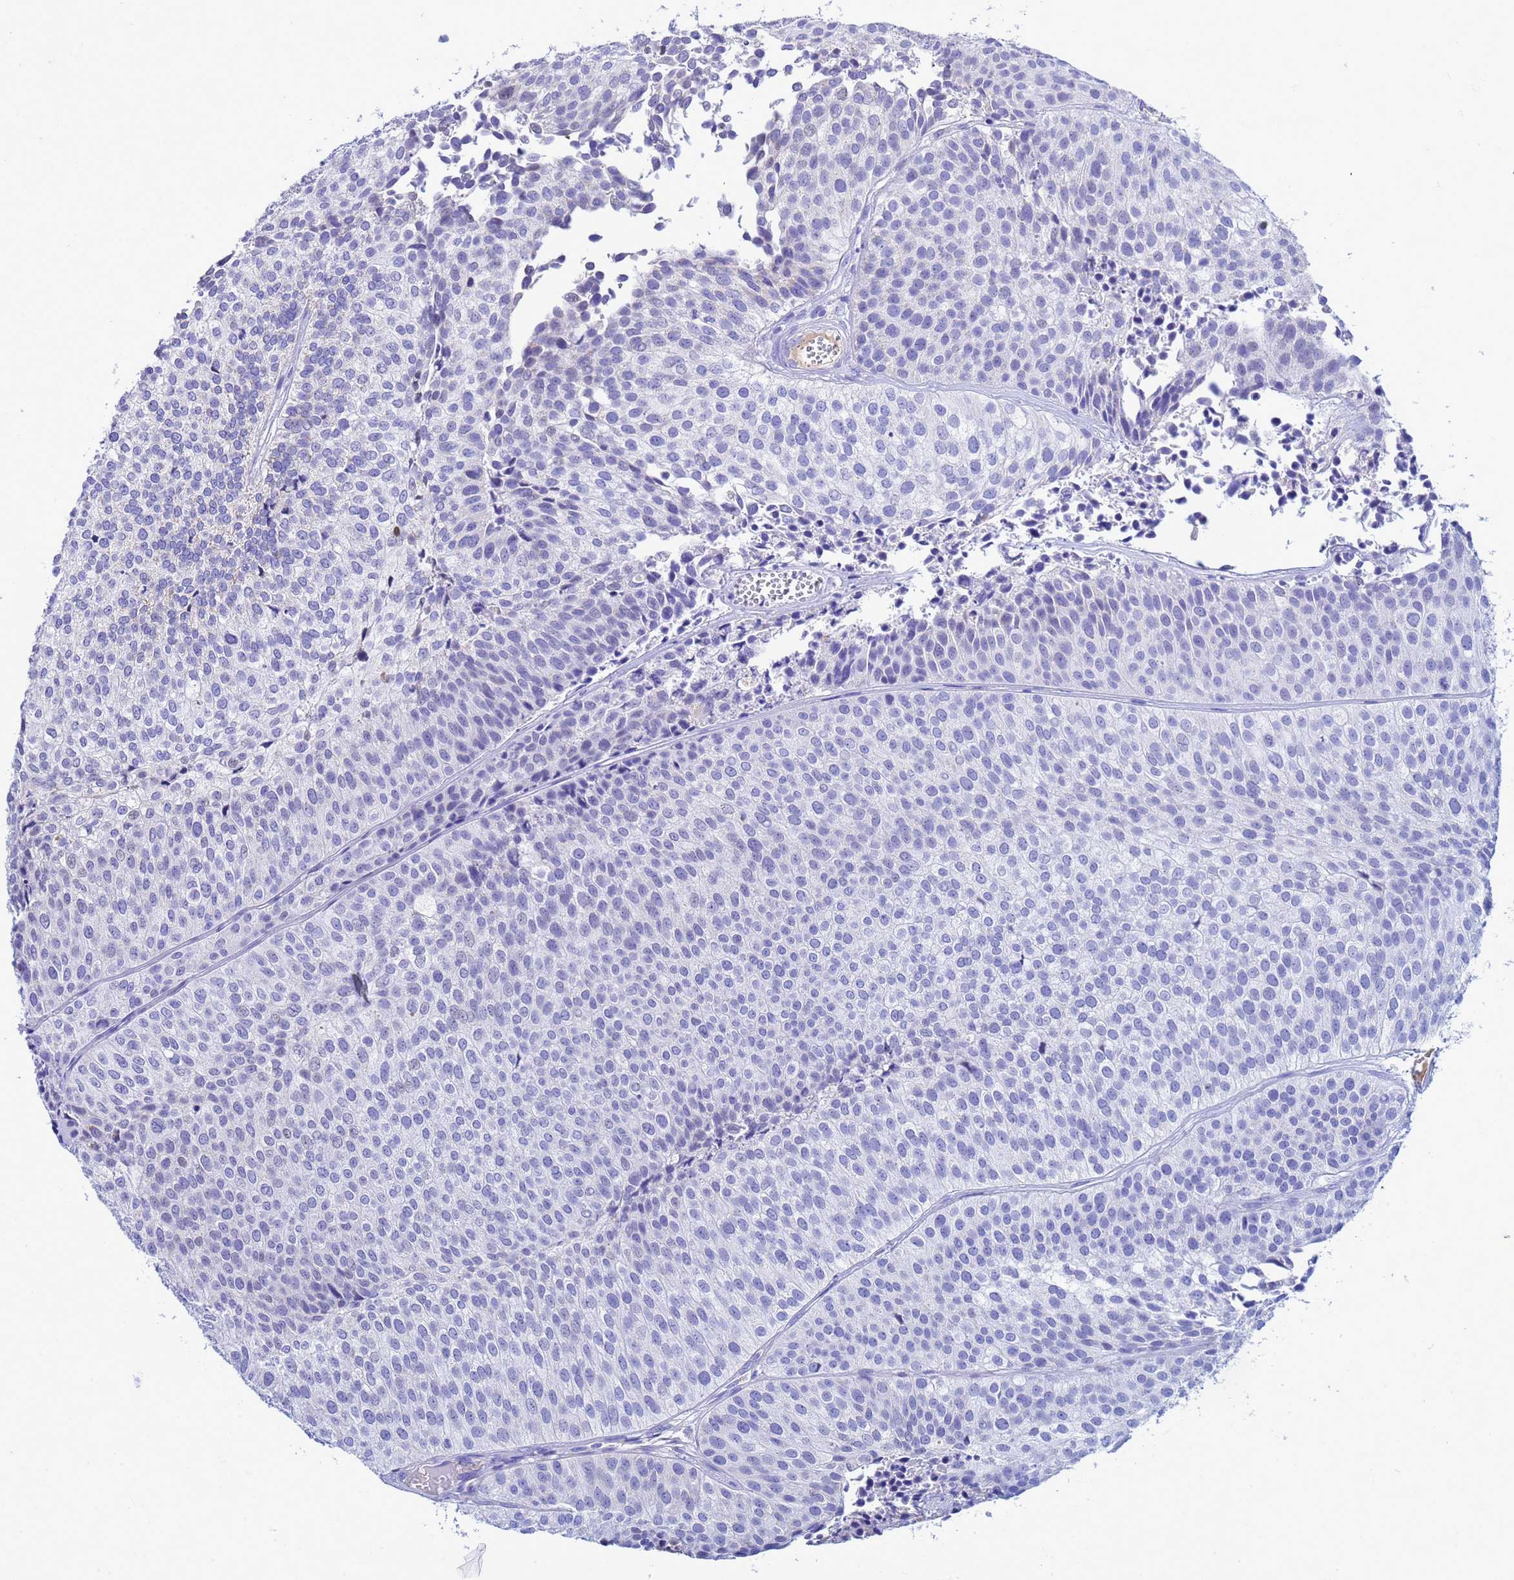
{"staining": {"intensity": "negative", "quantity": "none", "location": "none"}, "tissue": "urothelial cancer", "cell_type": "Tumor cells", "image_type": "cancer", "snomed": [{"axis": "morphology", "description": "Urothelial carcinoma, Low grade"}, {"axis": "topography", "description": "Urinary bladder"}], "caption": "The IHC image has no significant positivity in tumor cells of urothelial cancer tissue. (DAB immunohistochemistry with hematoxylin counter stain).", "gene": "GLUD1", "patient": {"sex": "male", "age": 84}}